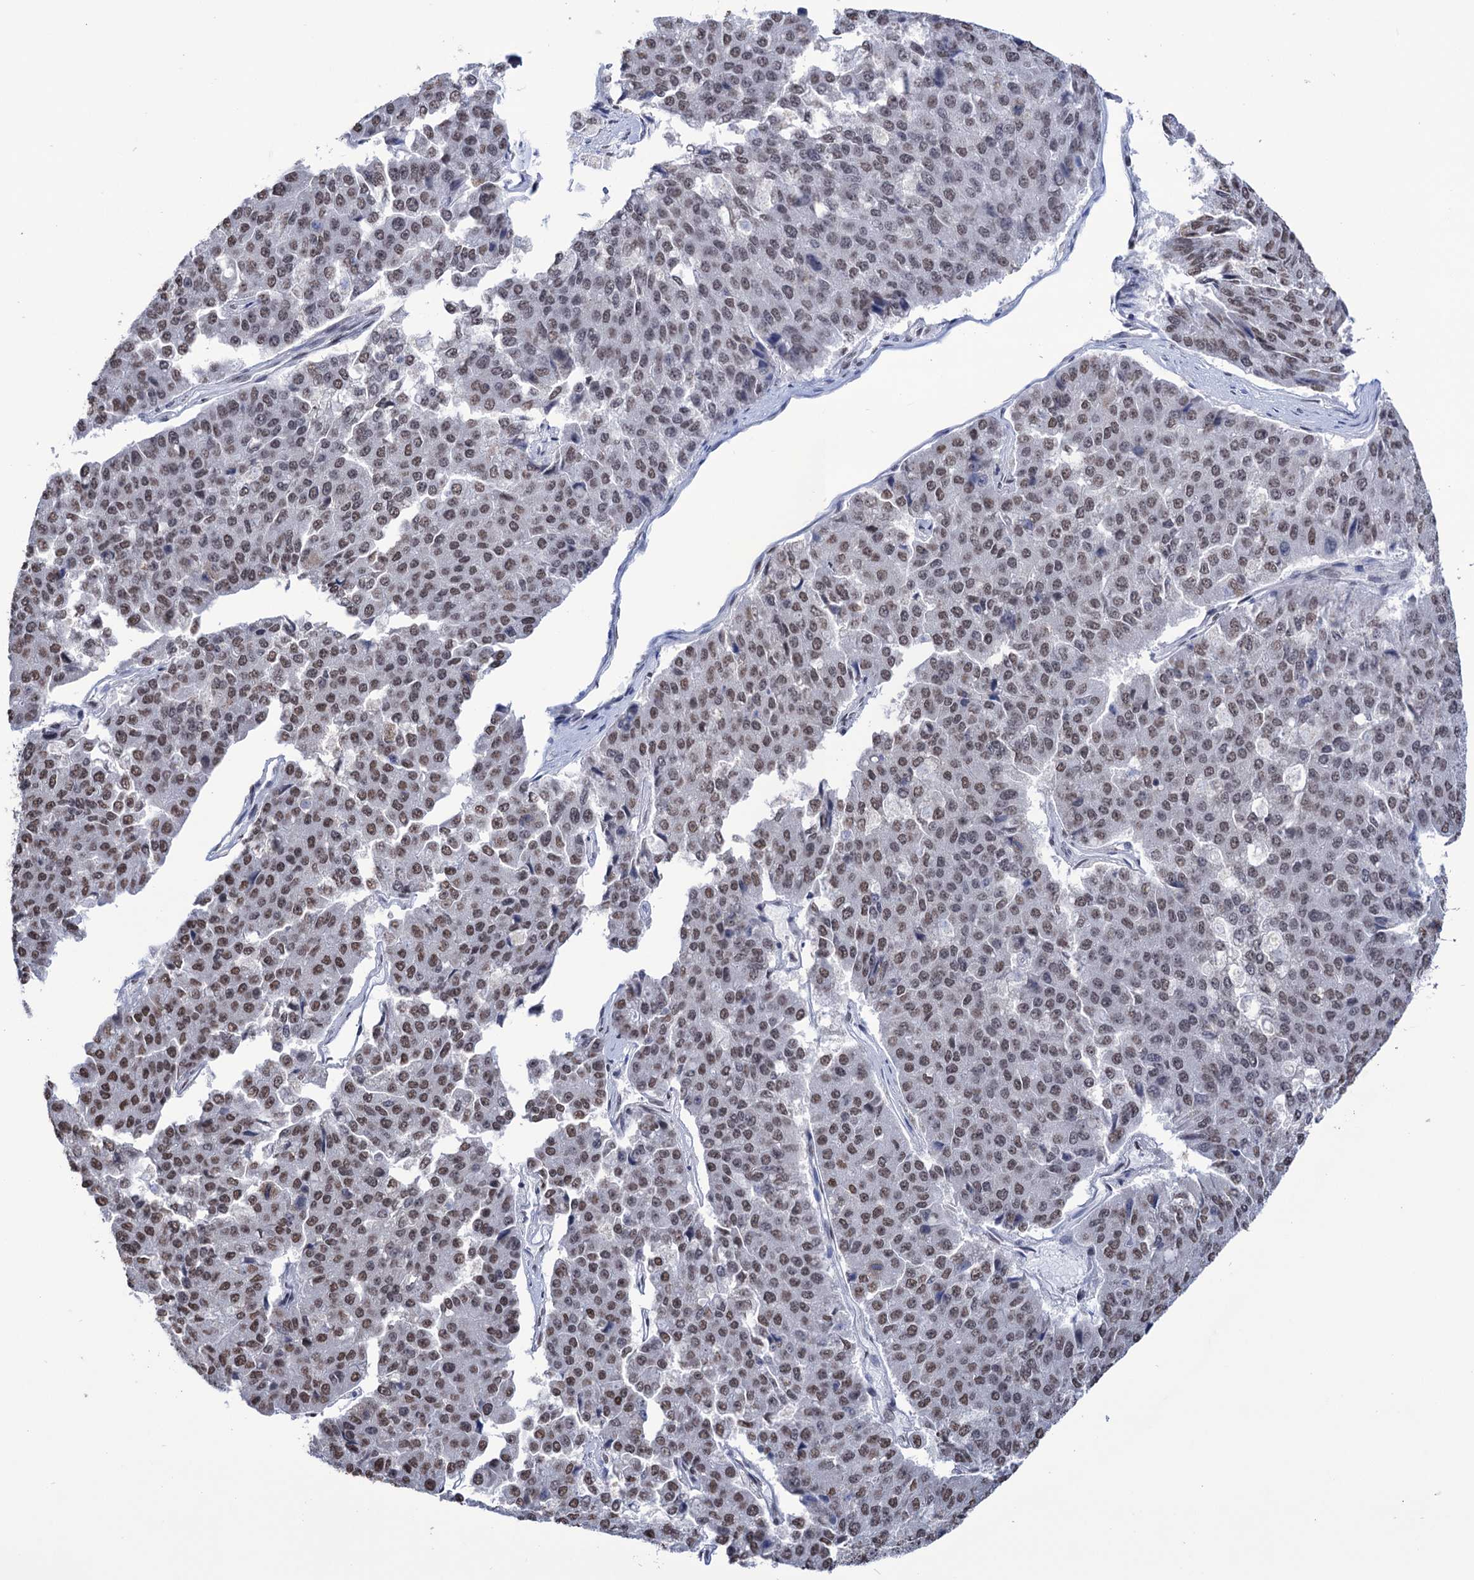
{"staining": {"intensity": "moderate", "quantity": "25%-75%", "location": "nuclear"}, "tissue": "pancreatic cancer", "cell_type": "Tumor cells", "image_type": "cancer", "snomed": [{"axis": "morphology", "description": "Adenocarcinoma, NOS"}, {"axis": "topography", "description": "Pancreas"}], "caption": "Moderate nuclear expression is present in approximately 25%-75% of tumor cells in pancreatic cancer.", "gene": "ABHD10", "patient": {"sex": "male", "age": 50}}